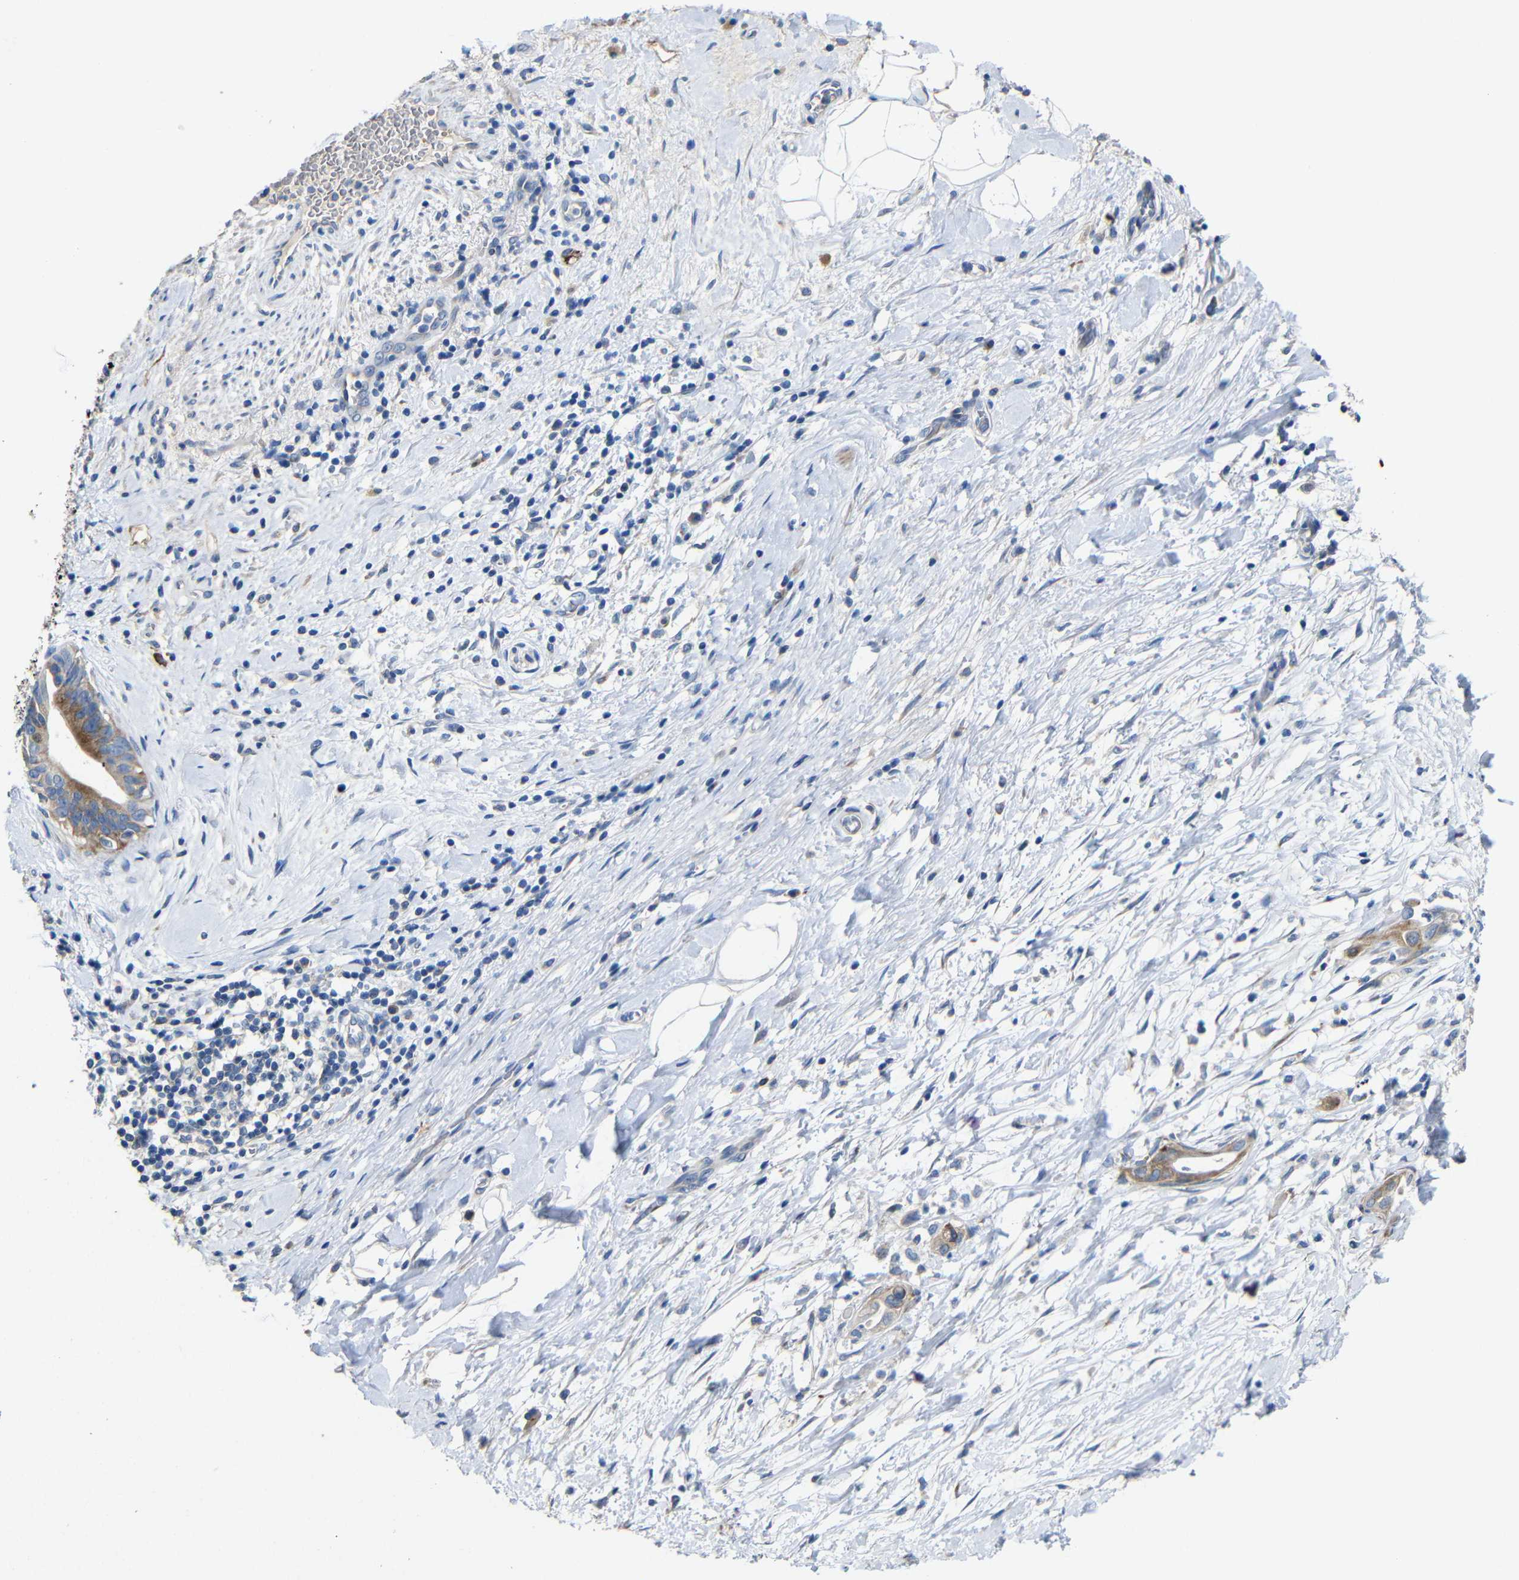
{"staining": {"intensity": "moderate", "quantity": "25%-75%", "location": "cytoplasmic/membranous"}, "tissue": "pancreatic cancer", "cell_type": "Tumor cells", "image_type": "cancer", "snomed": [{"axis": "morphology", "description": "Adenocarcinoma, NOS"}, {"axis": "topography", "description": "Pancreas"}], "caption": "Adenocarcinoma (pancreatic) stained with DAB immunohistochemistry exhibits medium levels of moderate cytoplasmic/membranous expression in about 25%-75% of tumor cells.", "gene": "ACKR2", "patient": {"sex": "male", "age": 55}}